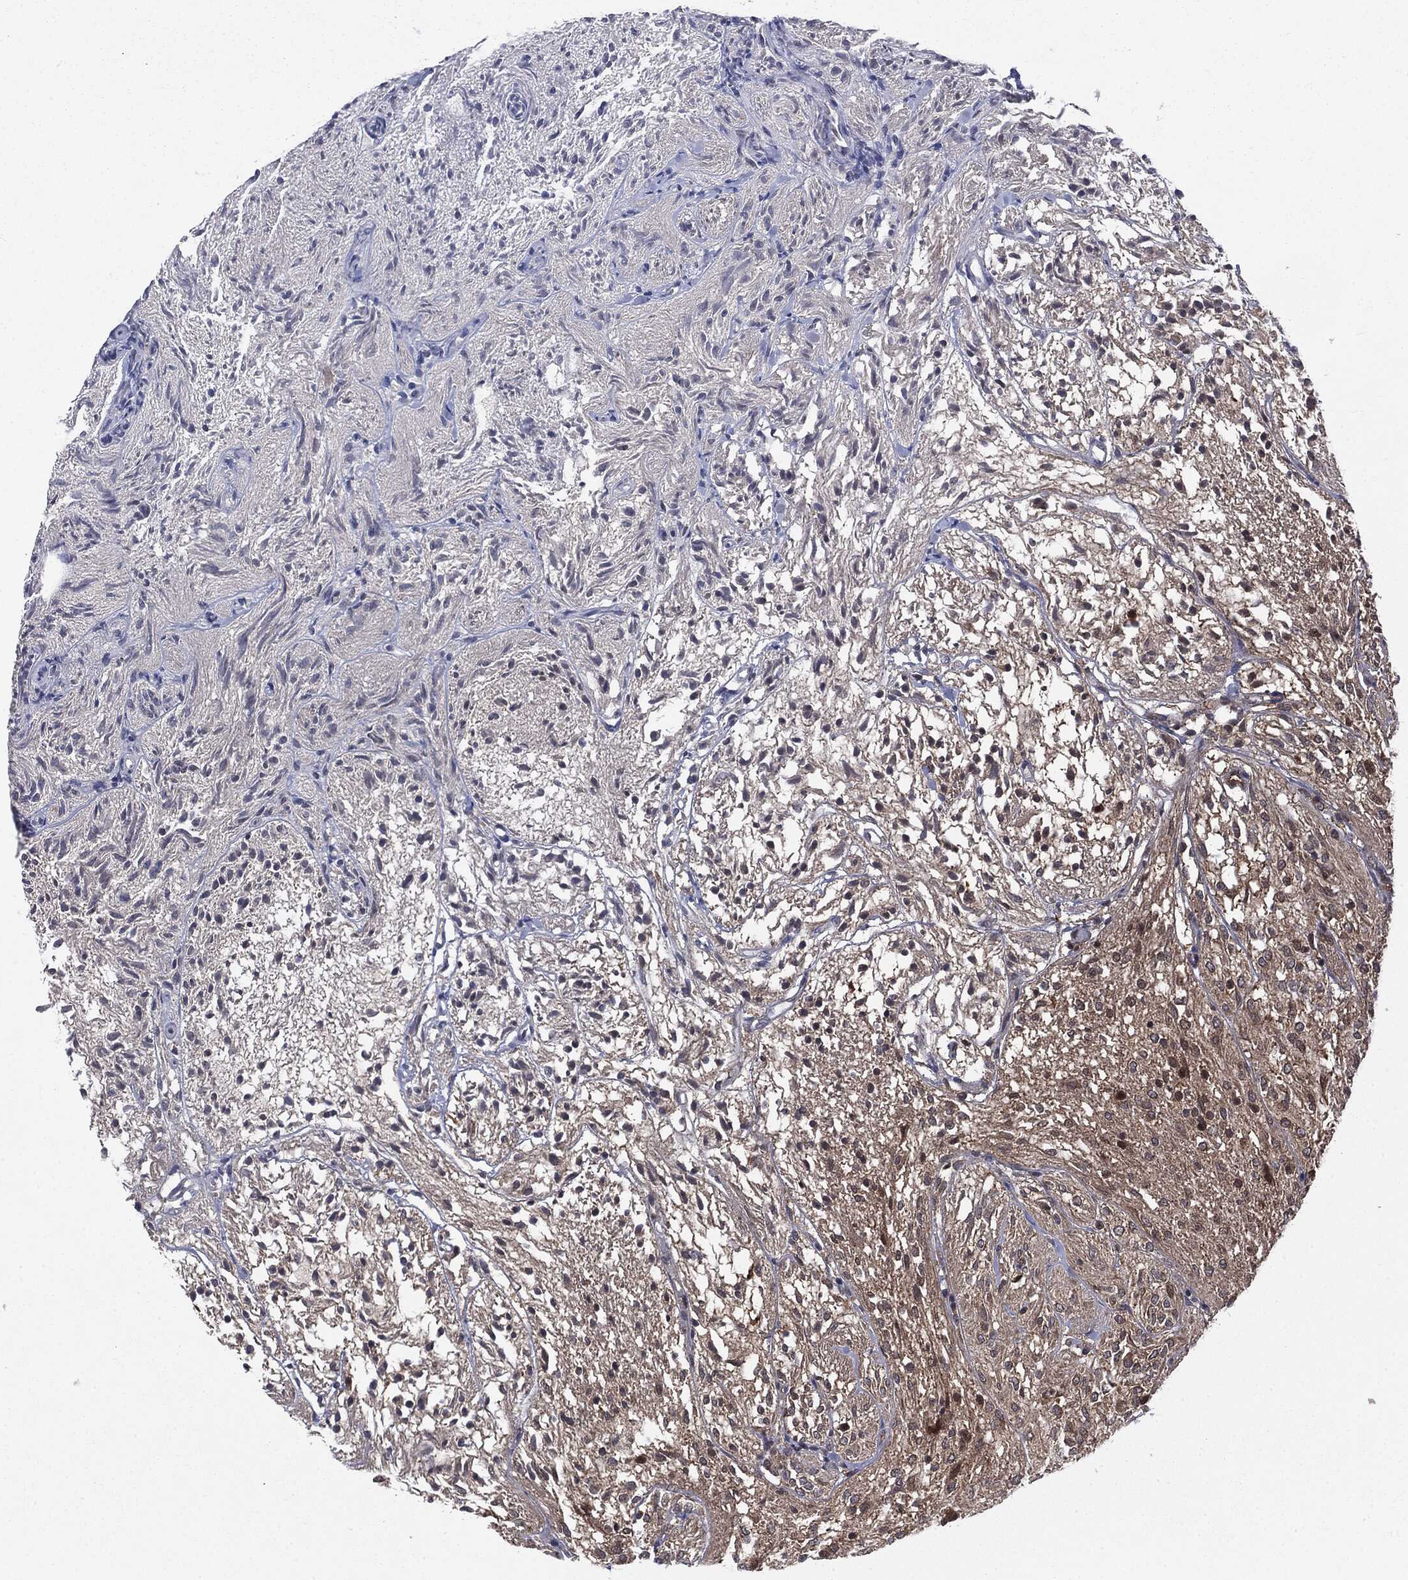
{"staining": {"intensity": "moderate", "quantity": "<25%", "location": "nuclear"}, "tissue": "glioma", "cell_type": "Tumor cells", "image_type": "cancer", "snomed": [{"axis": "morphology", "description": "Glioma, malignant, Low grade"}, {"axis": "topography", "description": "Brain"}], "caption": "Immunohistochemistry (IHC) histopathology image of human glioma stained for a protein (brown), which demonstrates low levels of moderate nuclear expression in about <25% of tumor cells.", "gene": "PTPA", "patient": {"sex": "male", "age": 3}}